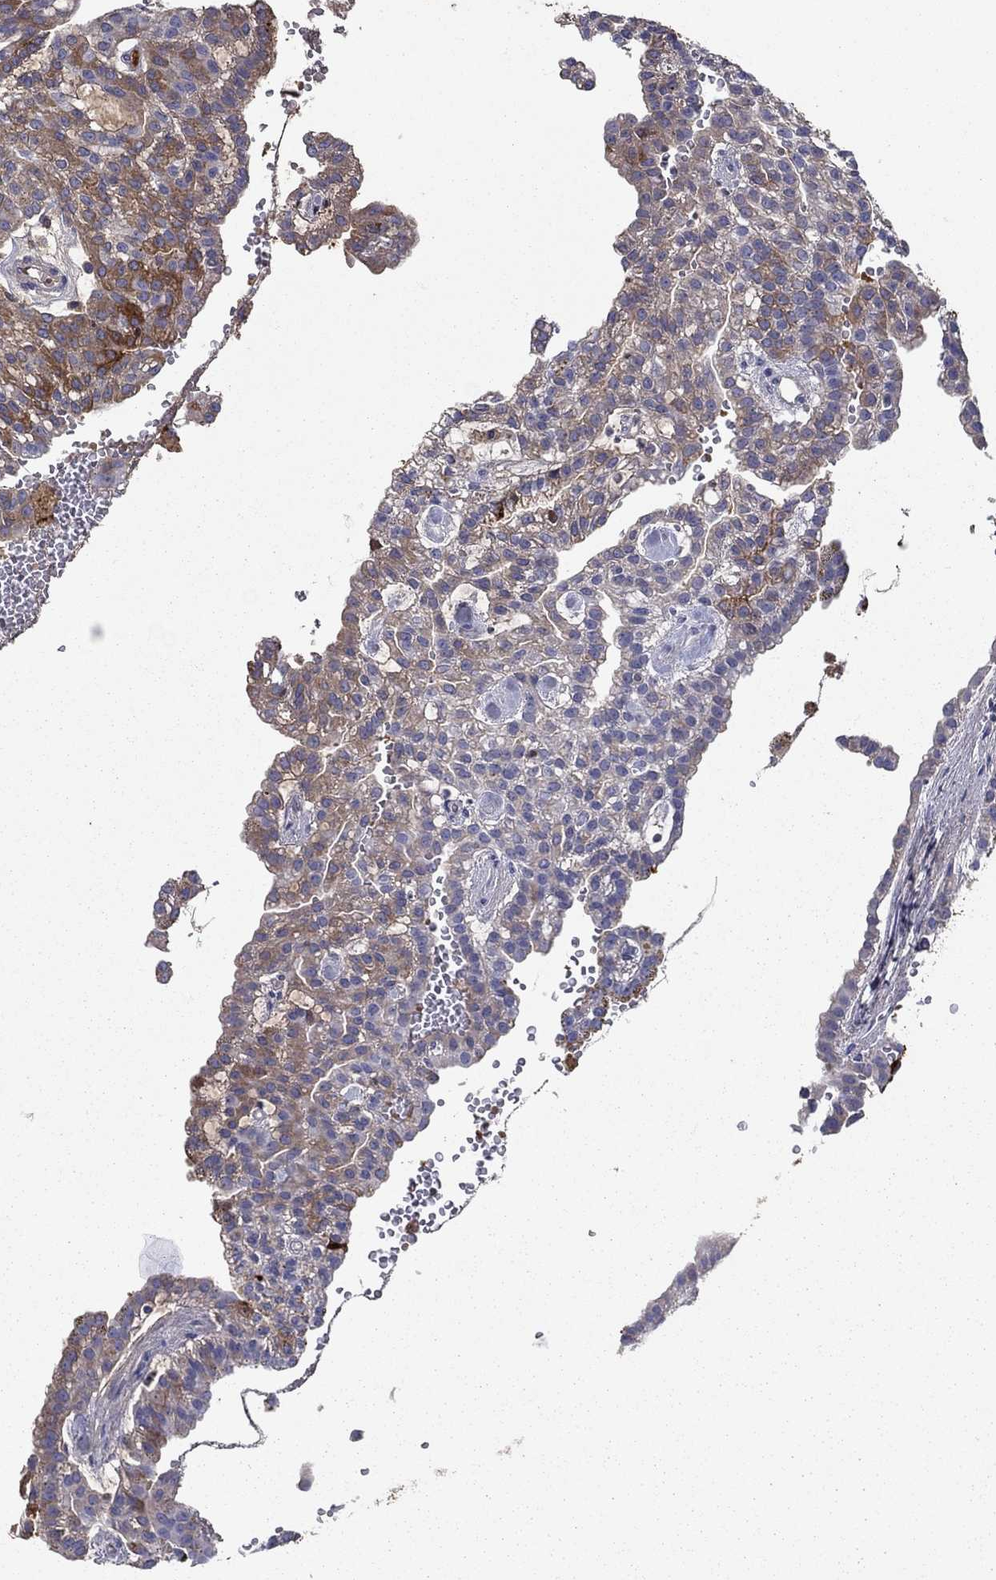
{"staining": {"intensity": "strong", "quantity": "<25%", "location": "cytoplasmic/membranous"}, "tissue": "renal cancer", "cell_type": "Tumor cells", "image_type": "cancer", "snomed": [{"axis": "morphology", "description": "Adenocarcinoma, NOS"}, {"axis": "topography", "description": "Kidney"}], "caption": "A high-resolution histopathology image shows immunohistochemistry staining of renal cancer, which exhibits strong cytoplasmic/membranous staining in about <25% of tumor cells. (IHC, brightfield microscopy, high magnification).", "gene": "HPX", "patient": {"sex": "male", "age": 63}}